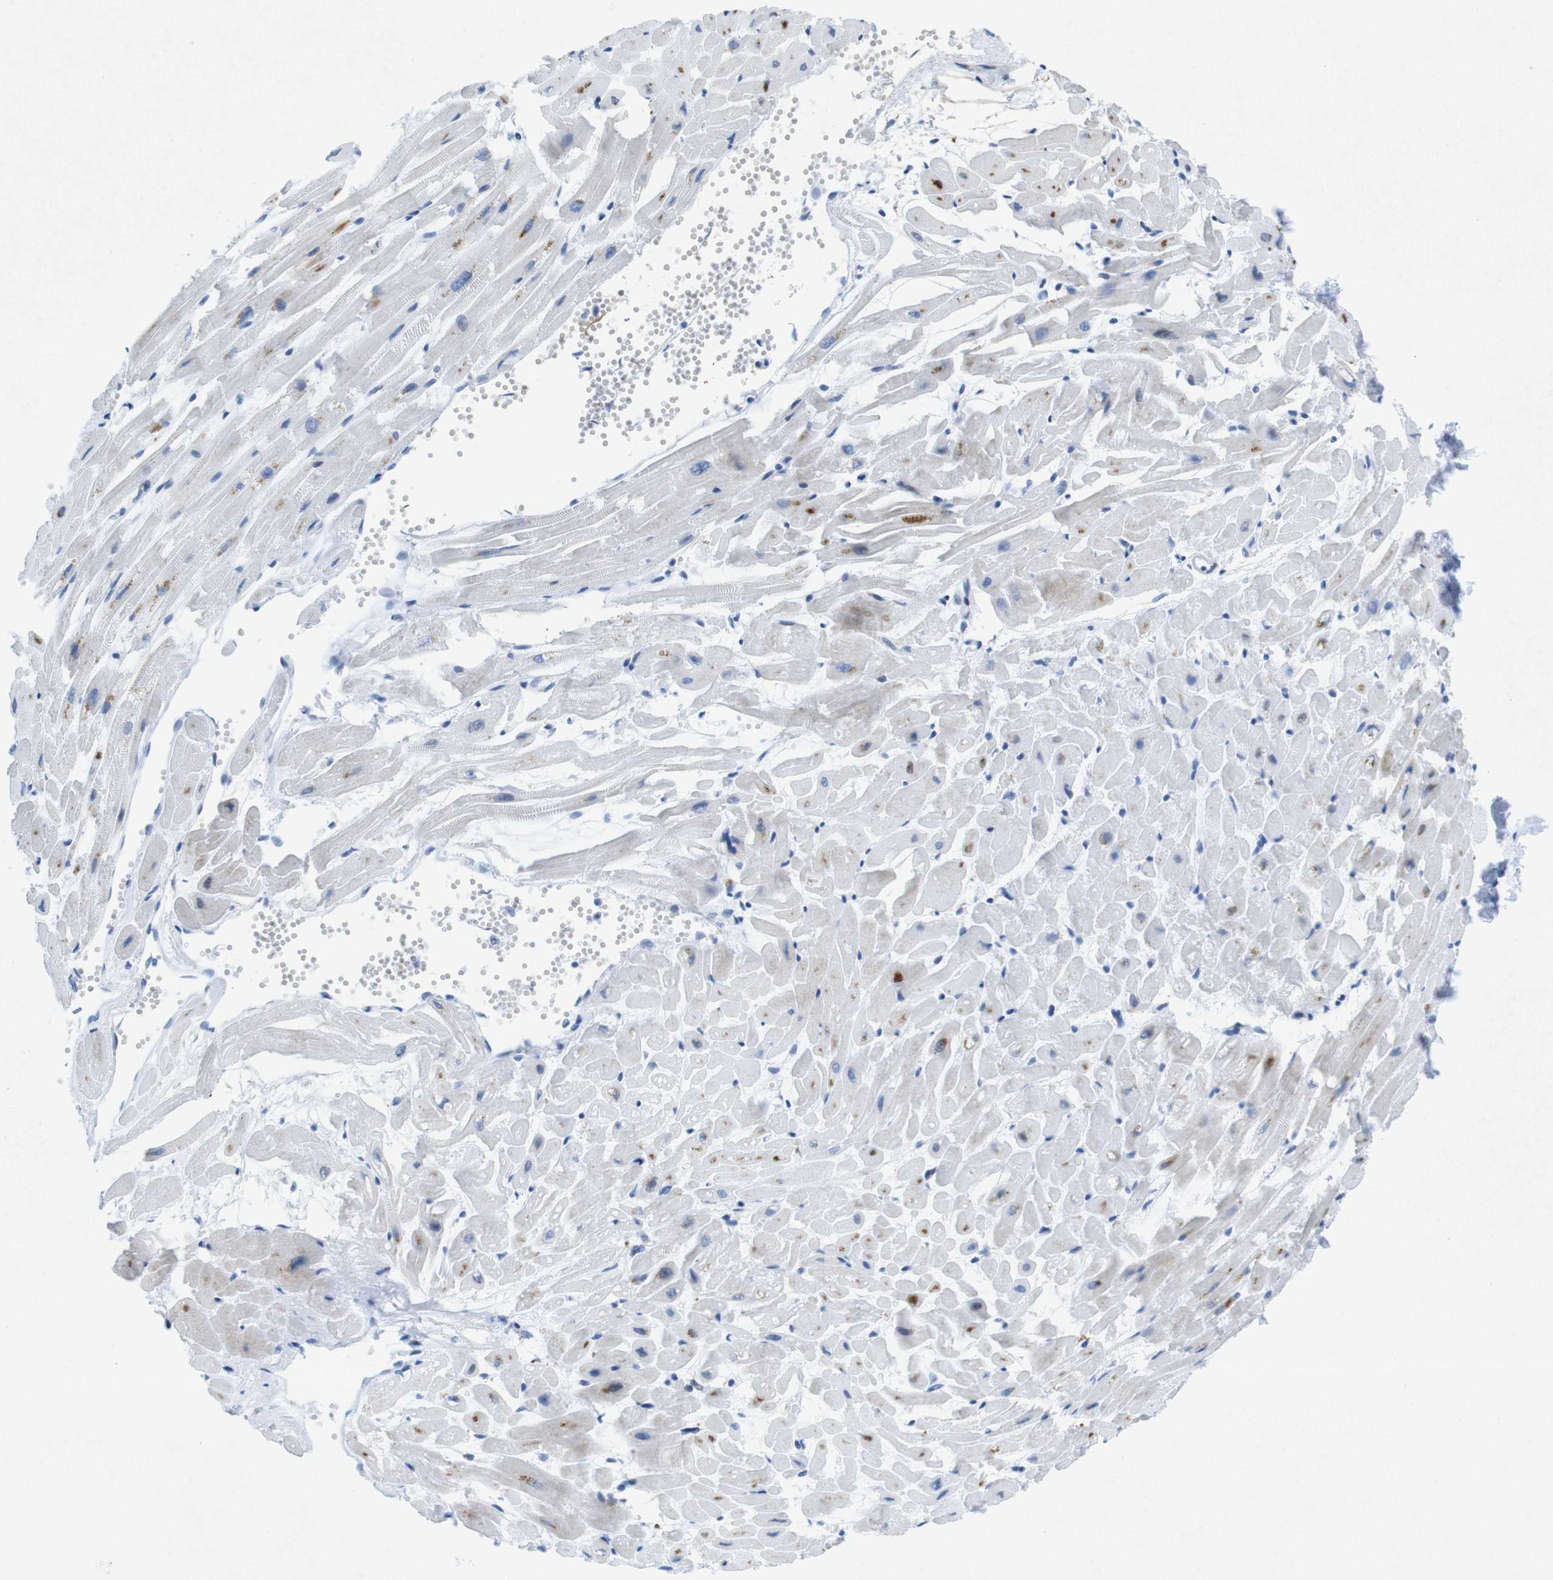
{"staining": {"intensity": "moderate", "quantity": "25%-75%", "location": "cytoplasmic/membranous"}, "tissue": "heart muscle", "cell_type": "Cardiomyocytes", "image_type": "normal", "snomed": [{"axis": "morphology", "description": "Normal tissue, NOS"}, {"axis": "topography", "description": "Heart"}], "caption": "A high-resolution photomicrograph shows immunohistochemistry (IHC) staining of normal heart muscle, which shows moderate cytoplasmic/membranous staining in approximately 25%-75% of cardiomyocytes. (Stains: DAB in brown, nuclei in blue, Microscopy: brightfield microscopy at high magnification).", "gene": "CHAF1A", "patient": {"sex": "female", "age": 19}}